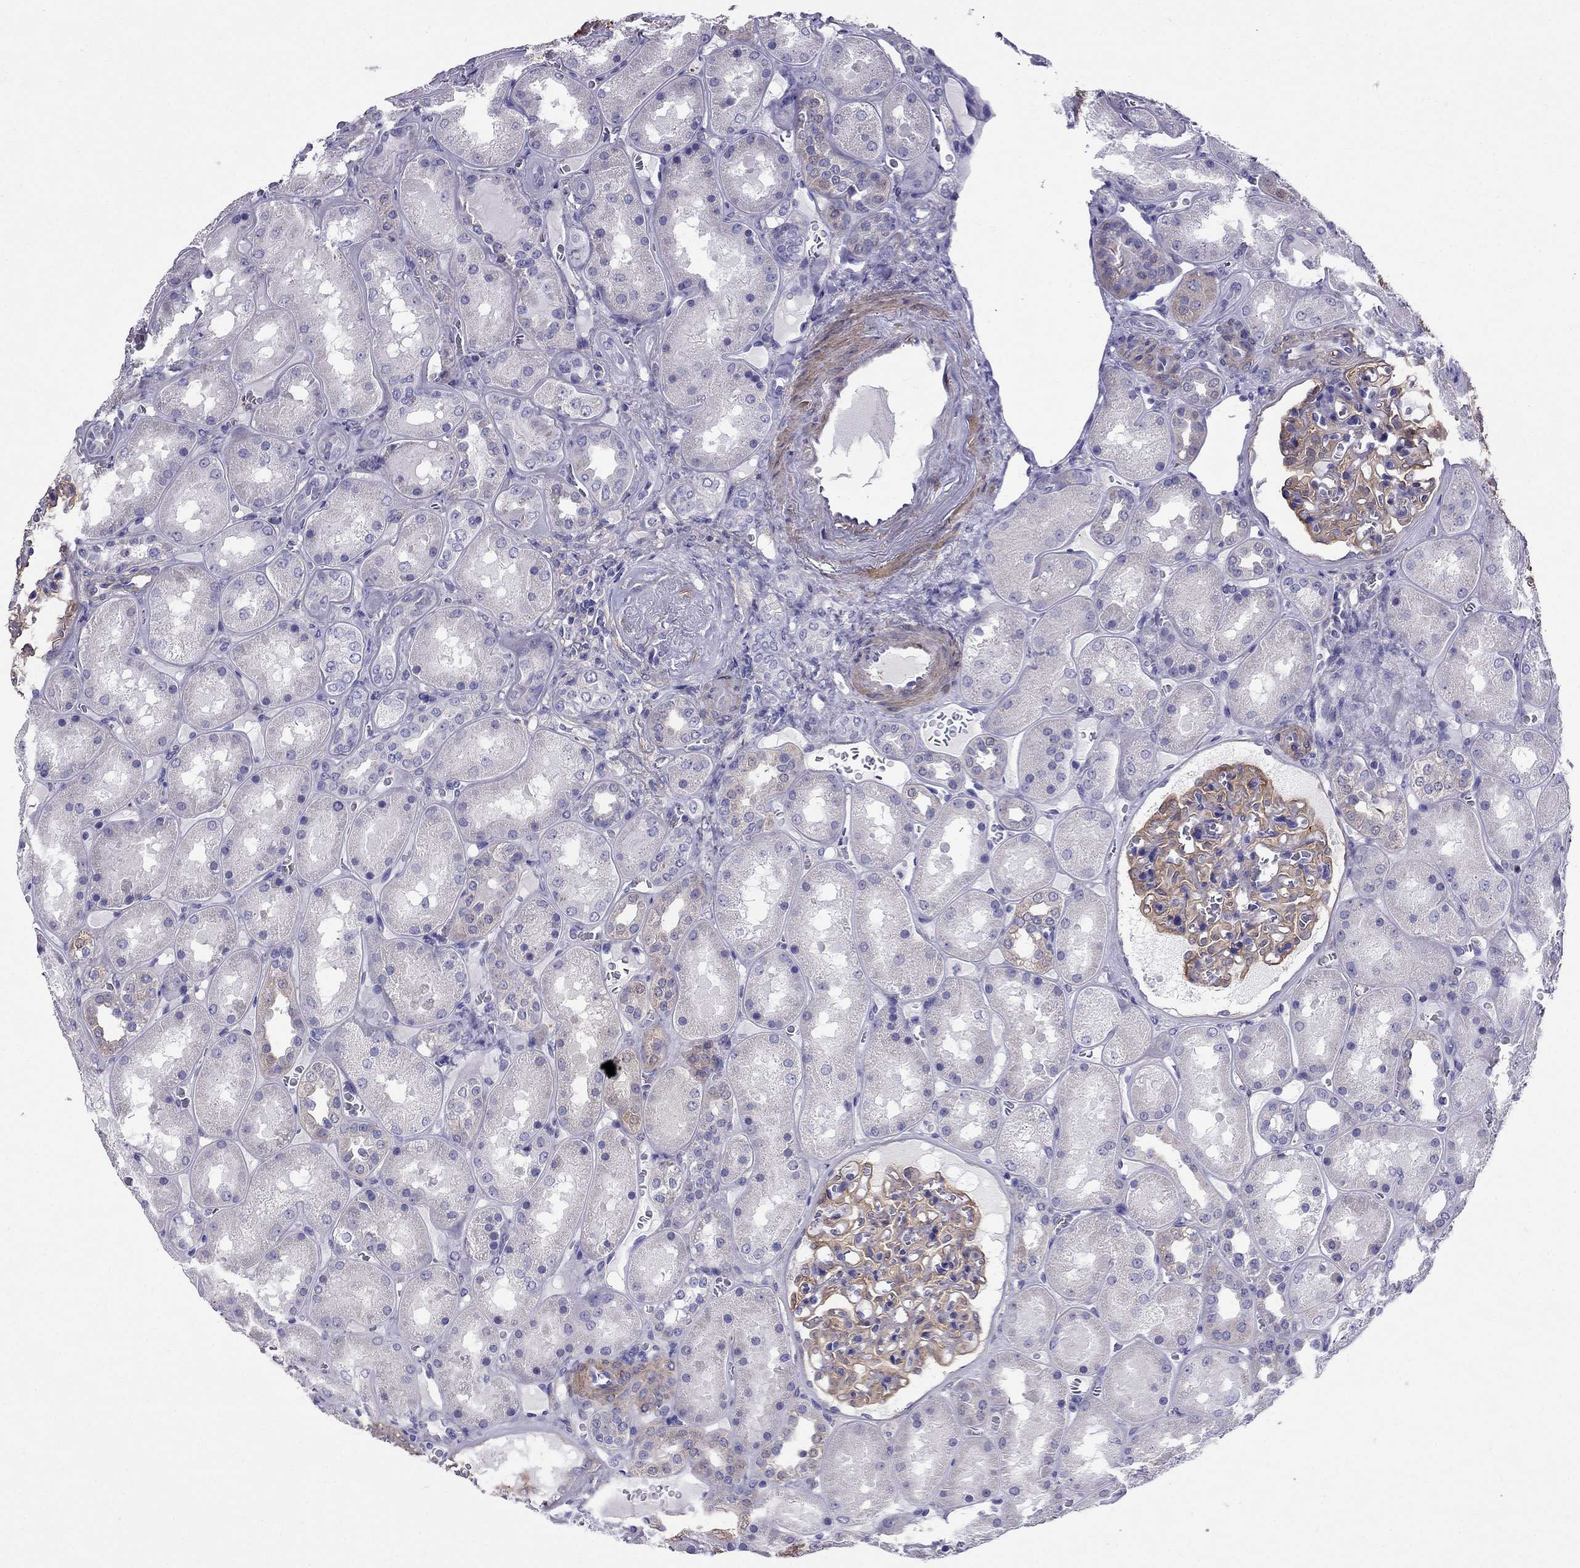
{"staining": {"intensity": "strong", "quantity": ">75%", "location": "cytoplasmic/membranous"}, "tissue": "kidney", "cell_type": "Cells in glomeruli", "image_type": "normal", "snomed": [{"axis": "morphology", "description": "Normal tissue, NOS"}, {"axis": "topography", "description": "Kidney"}], "caption": "A high-resolution histopathology image shows immunohistochemistry staining of benign kidney, which demonstrates strong cytoplasmic/membranous staining in about >75% of cells in glomeruli.", "gene": "GPR50", "patient": {"sex": "male", "age": 73}}